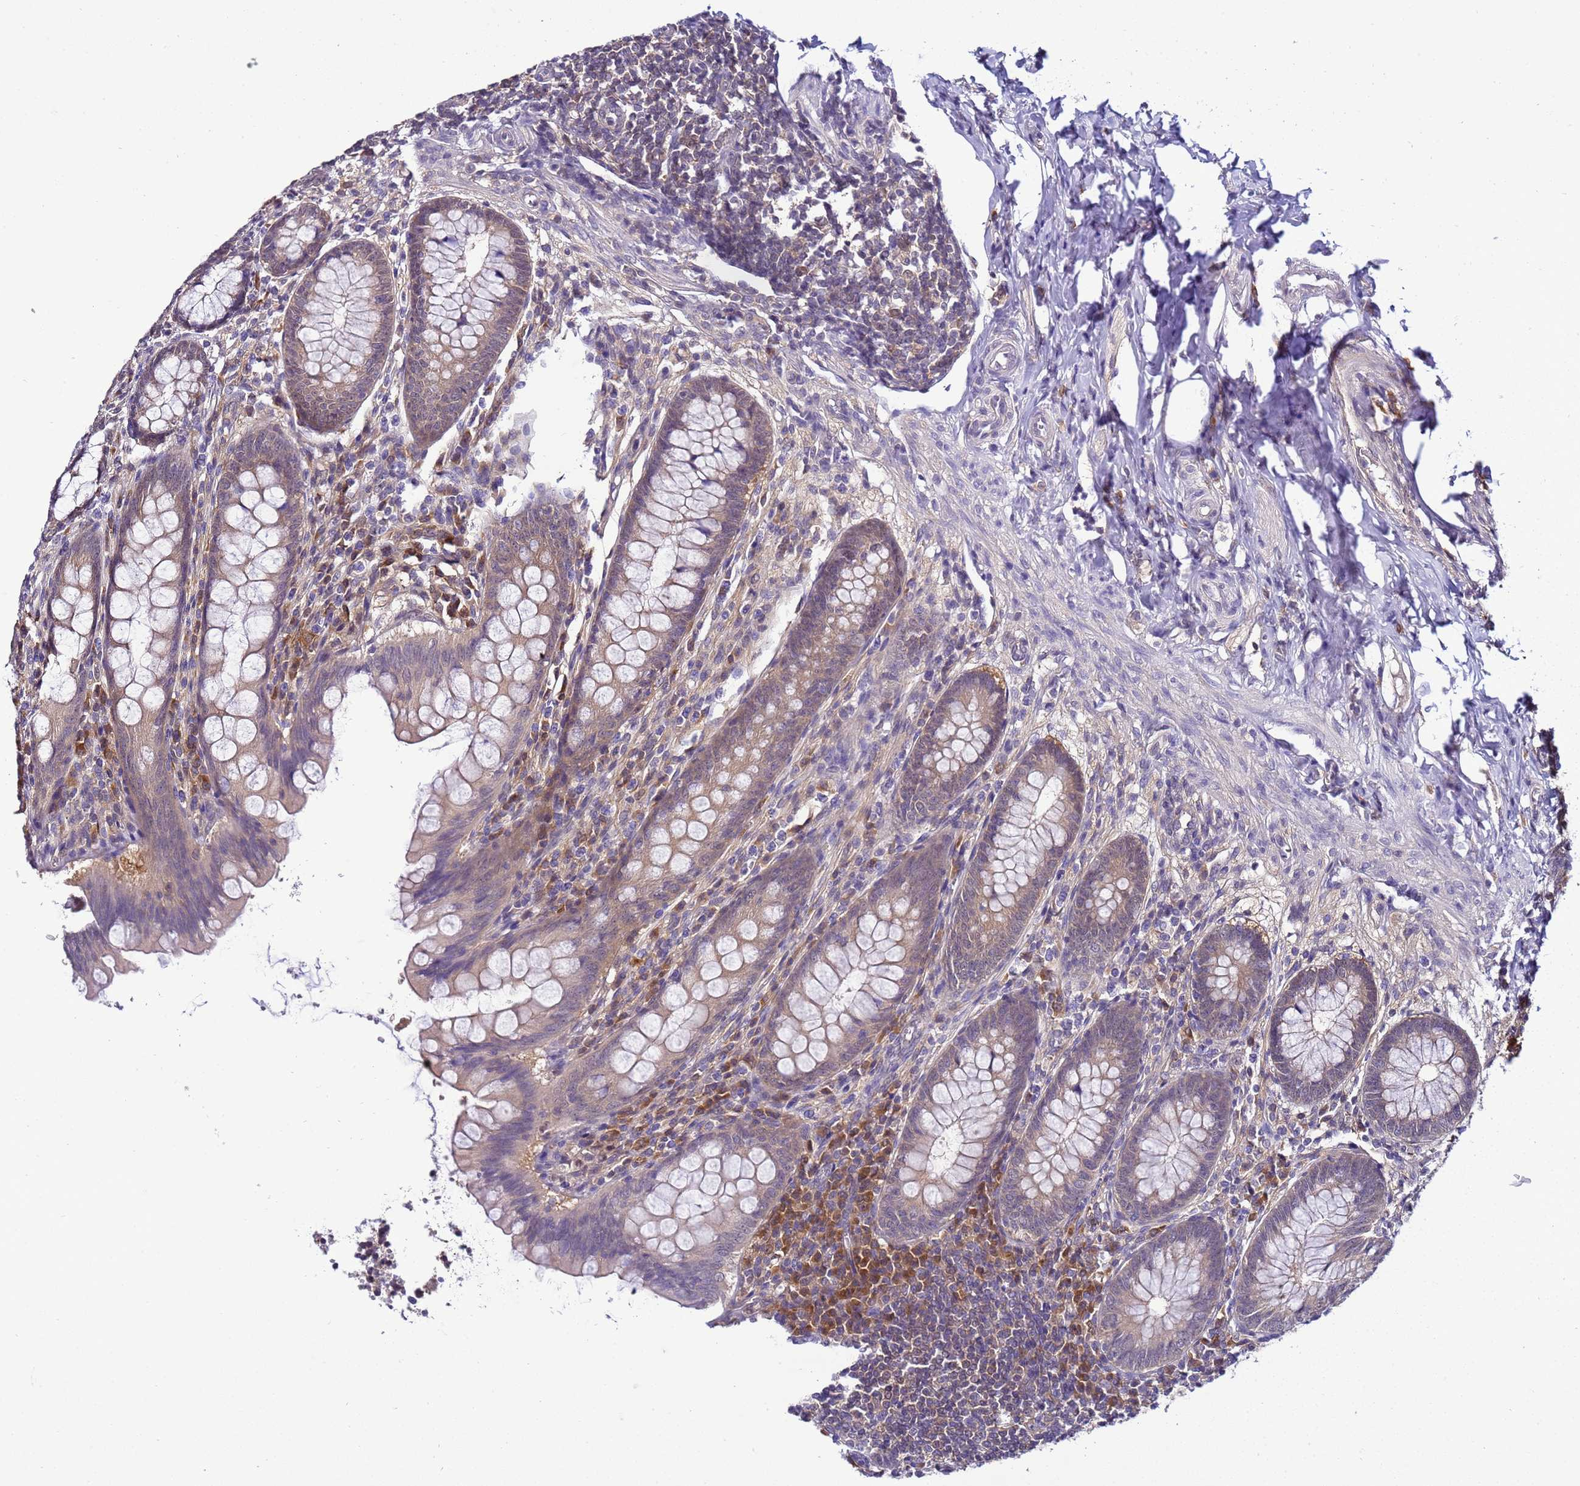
{"staining": {"intensity": "moderate", "quantity": "25%-75%", "location": "cytoplasmic/membranous"}, "tissue": "appendix", "cell_type": "Glandular cells", "image_type": "normal", "snomed": [{"axis": "morphology", "description": "Normal tissue, NOS"}, {"axis": "topography", "description": "Appendix"}], "caption": "Moderate cytoplasmic/membranous expression is identified in about 25%-75% of glandular cells in normal appendix.", "gene": "DDI2", "patient": {"sex": "female", "age": 33}}